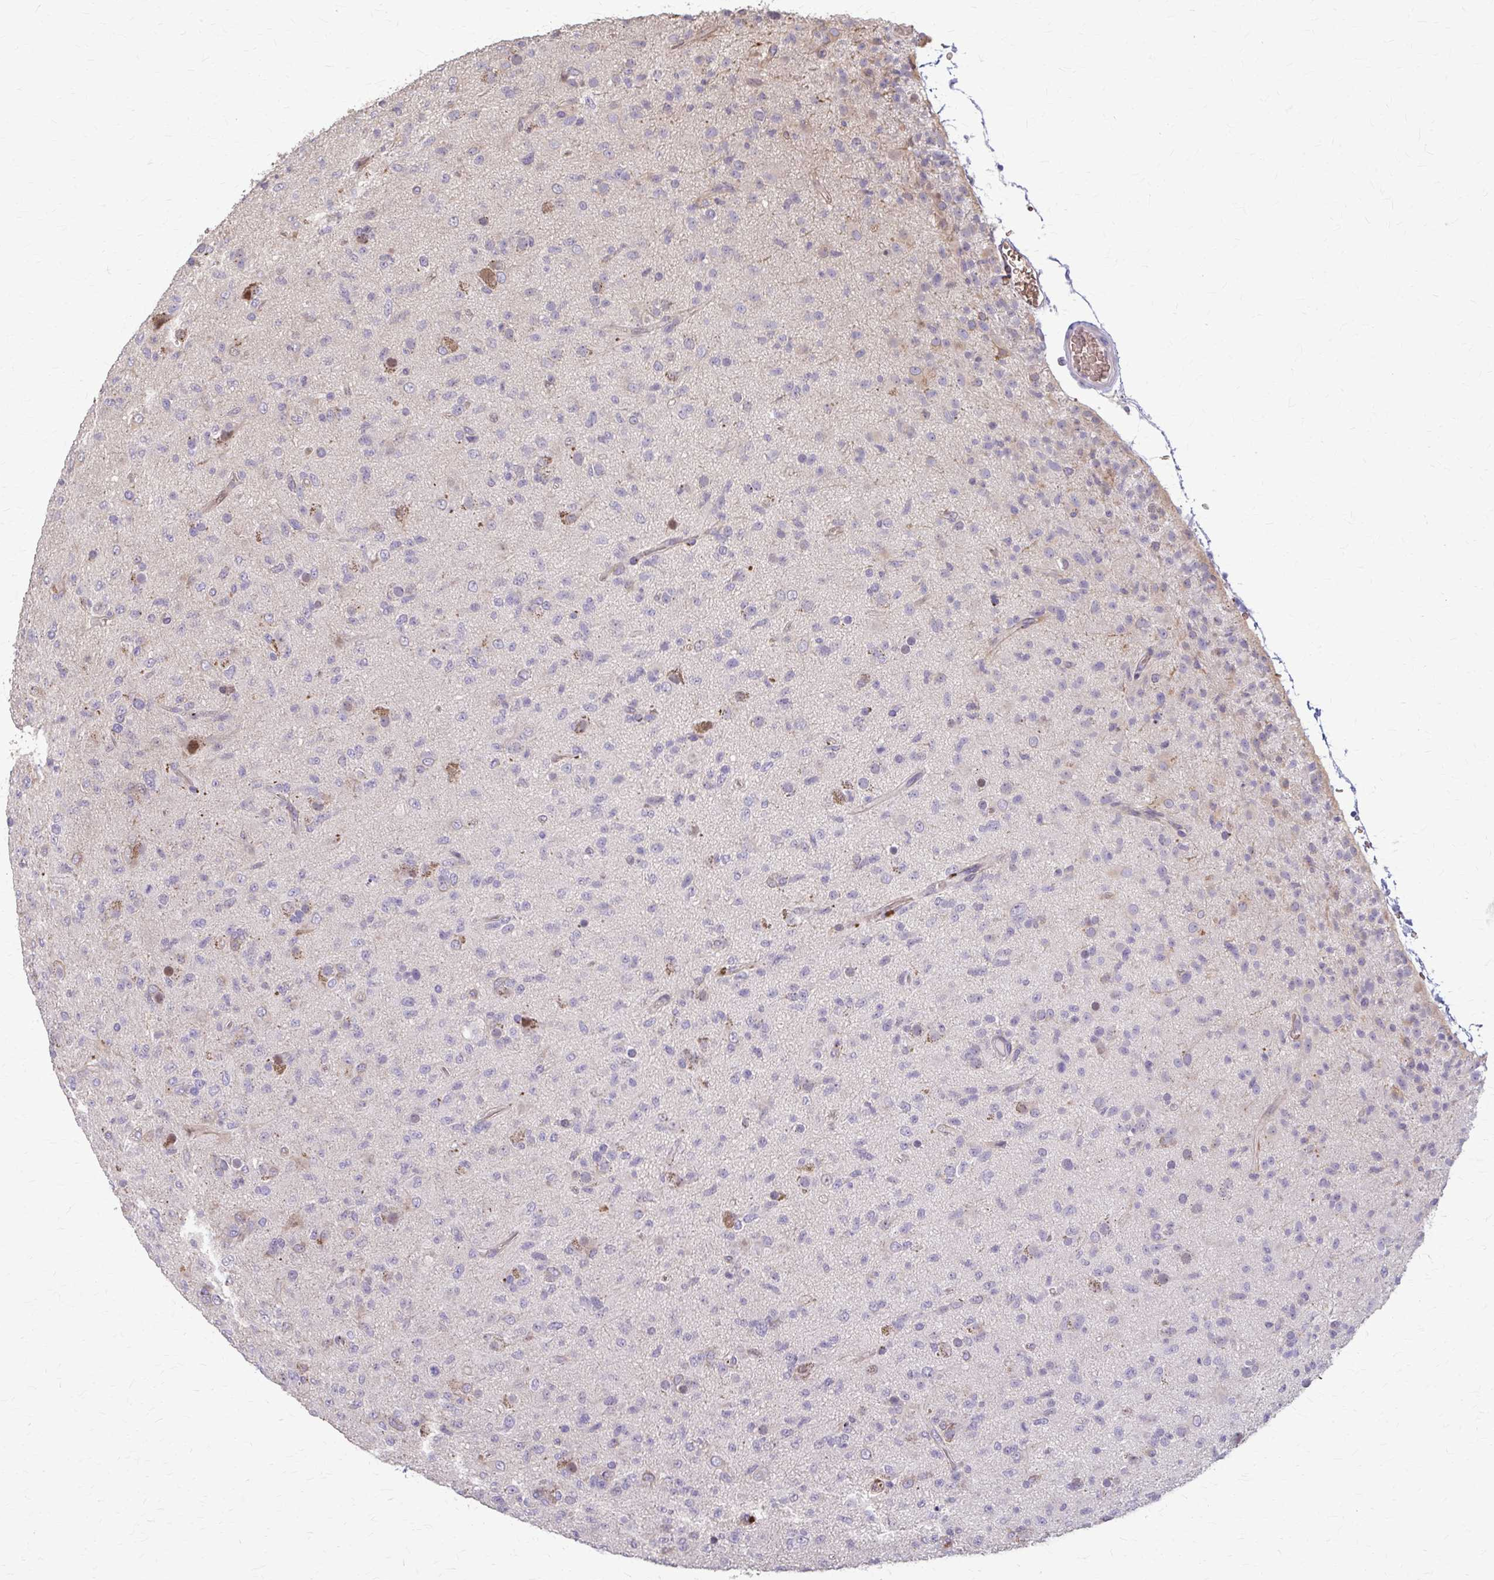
{"staining": {"intensity": "negative", "quantity": "none", "location": "none"}, "tissue": "glioma", "cell_type": "Tumor cells", "image_type": "cancer", "snomed": [{"axis": "morphology", "description": "Glioma, malignant, Low grade"}, {"axis": "topography", "description": "Brain"}], "caption": "A photomicrograph of human glioma is negative for staining in tumor cells.", "gene": "ZNF34", "patient": {"sex": "male", "age": 65}}